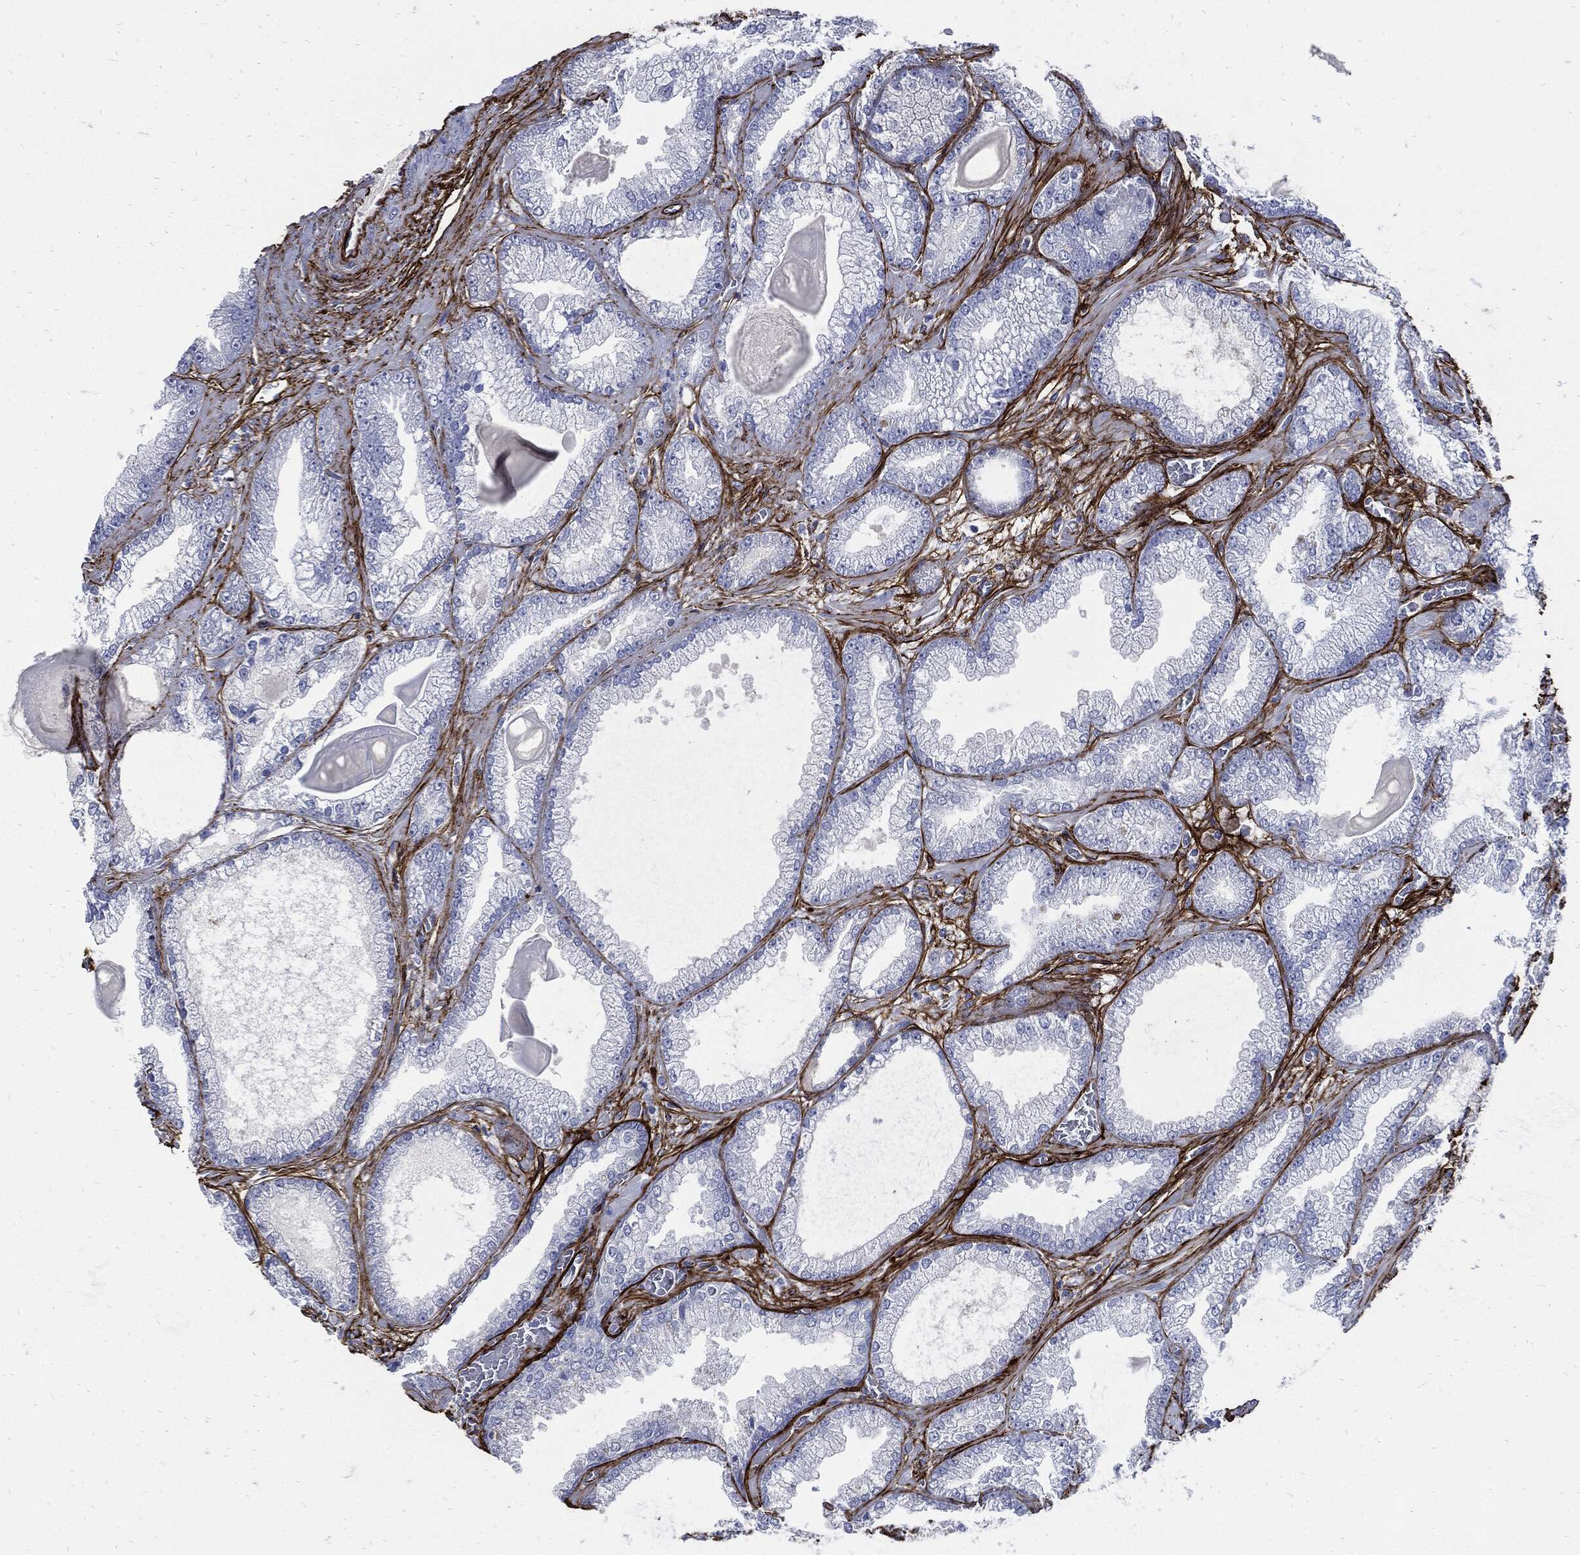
{"staining": {"intensity": "negative", "quantity": "none", "location": "none"}, "tissue": "prostate cancer", "cell_type": "Tumor cells", "image_type": "cancer", "snomed": [{"axis": "morphology", "description": "Adenocarcinoma, Low grade"}, {"axis": "topography", "description": "Prostate"}], "caption": "The immunohistochemistry image has no significant expression in tumor cells of prostate cancer (adenocarcinoma (low-grade)) tissue.", "gene": "FBN1", "patient": {"sex": "male", "age": 57}}